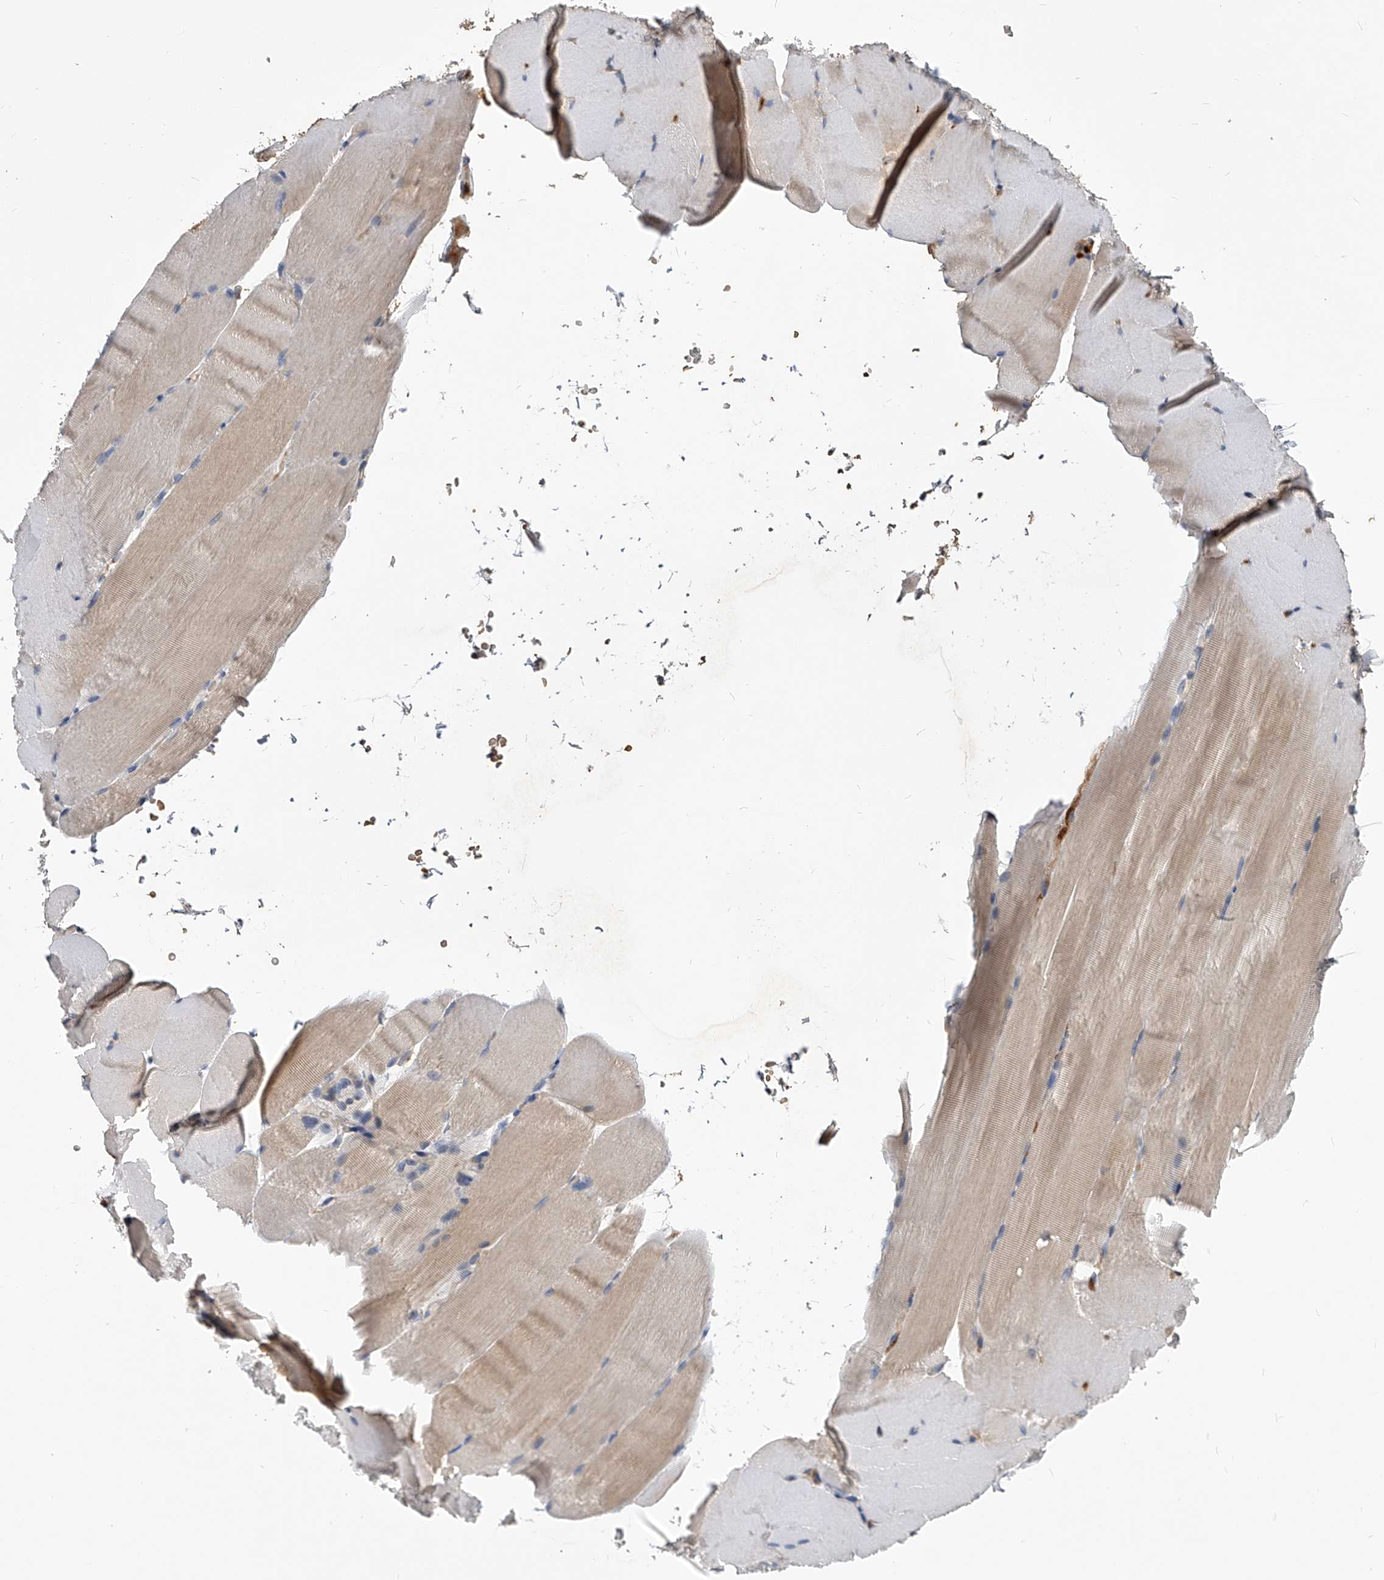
{"staining": {"intensity": "weak", "quantity": "25%-75%", "location": "cytoplasmic/membranous"}, "tissue": "skeletal muscle", "cell_type": "Myocytes", "image_type": "normal", "snomed": [{"axis": "morphology", "description": "Normal tissue, NOS"}, {"axis": "topography", "description": "Skeletal muscle"}, {"axis": "topography", "description": "Parathyroid gland"}], "caption": "Unremarkable skeletal muscle exhibits weak cytoplasmic/membranous expression in about 25%-75% of myocytes, visualized by immunohistochemistry.", "gene": "MDN1", "patient": {"sex": "female", "age": 37}}